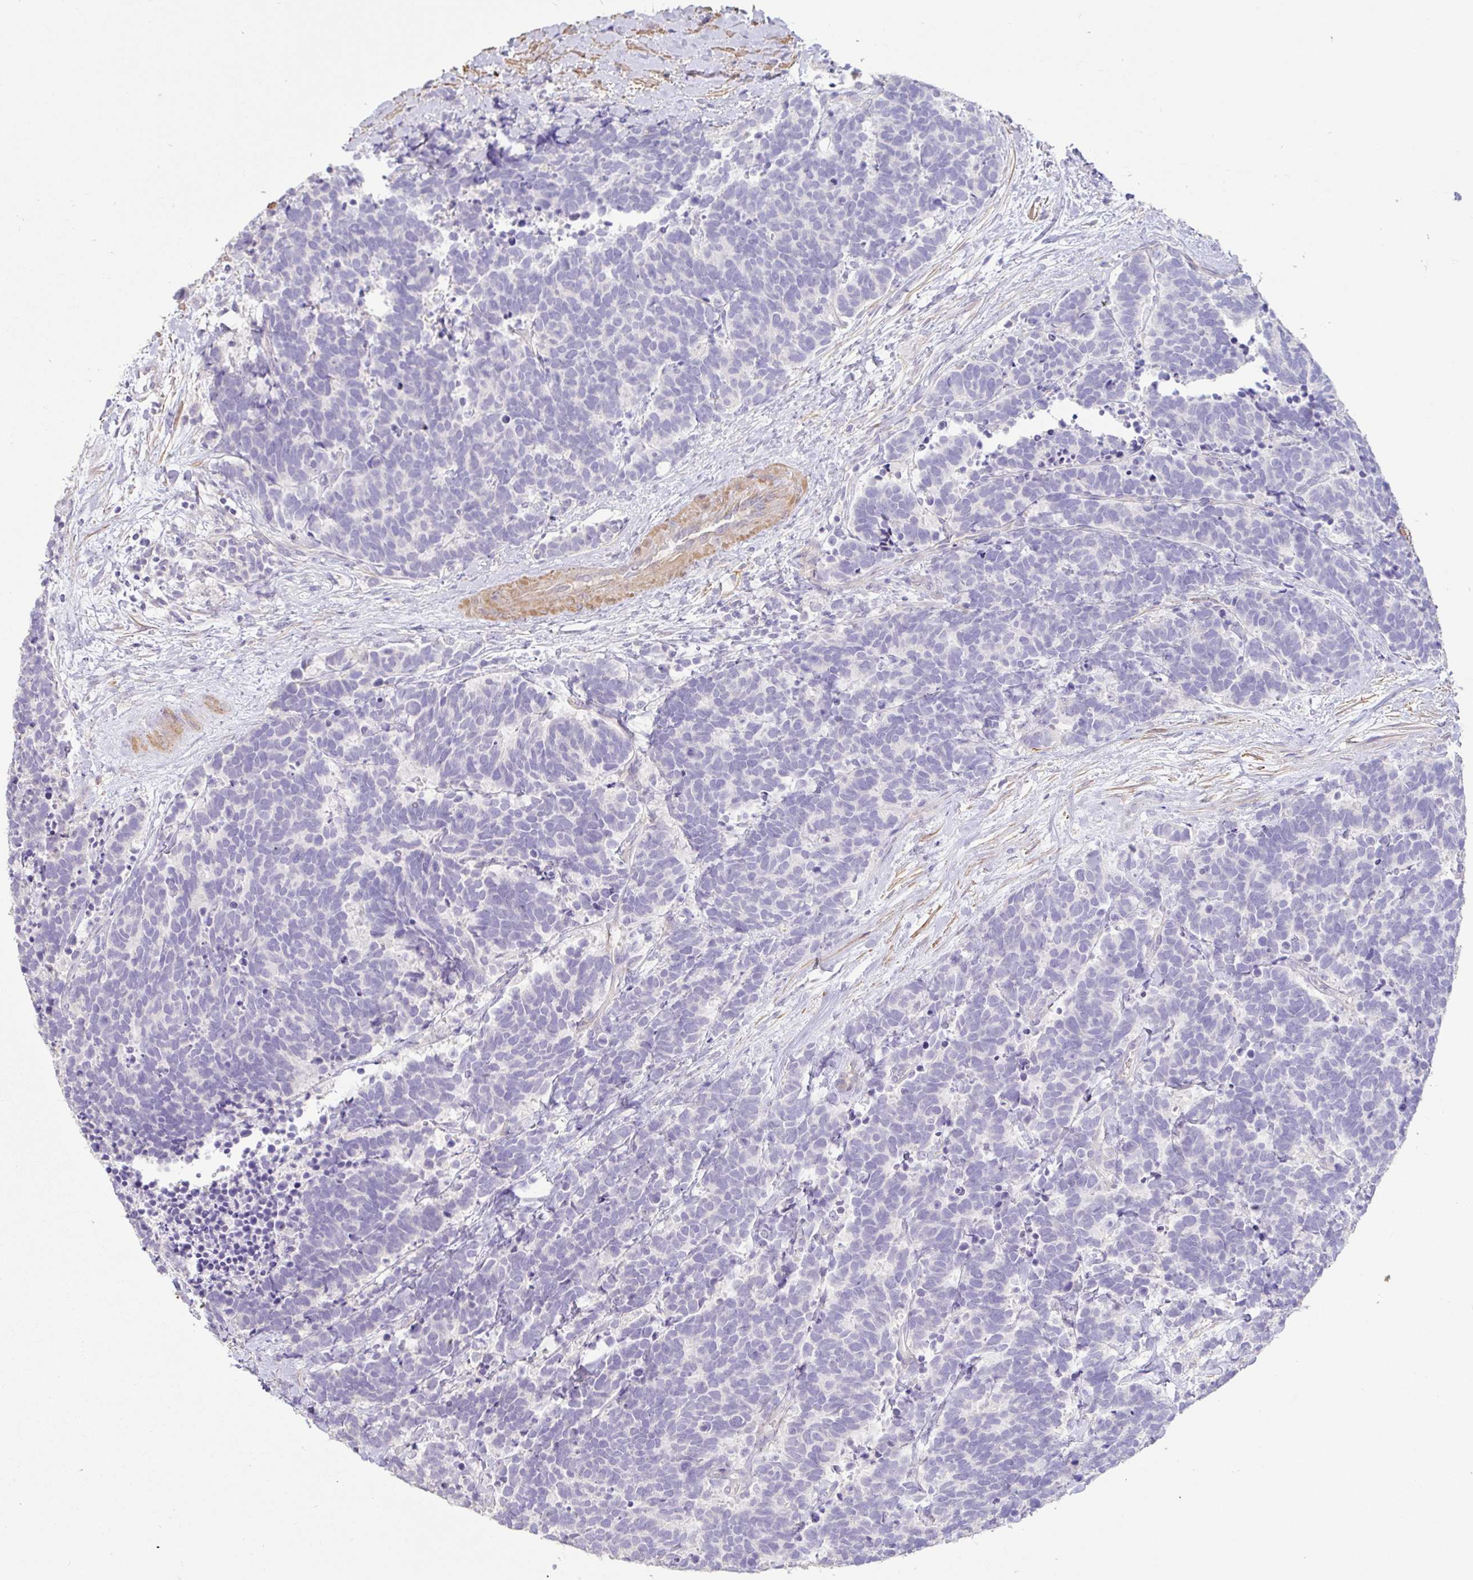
{"staining": {"intensity": "negative", "quantity": "none", "location": "none"}, "tissue": "carcinoid", "cell_type": "Tumor cells", "image_type": "cancer", "snomed": [{"axis": "morphology", "description": "Carcinoma, NOS"}, {"axis": "morphology", "description": "Carcinoid, malignant, NOS"}, {"axis": "topography", "description": "Prostate"}], "caption": "Human carcinoid stained for a protein using immunohistochemistry displays no staining in tumor cells.", "gene": "PYGM", "patient": {"sex": "male", "age": 57}}